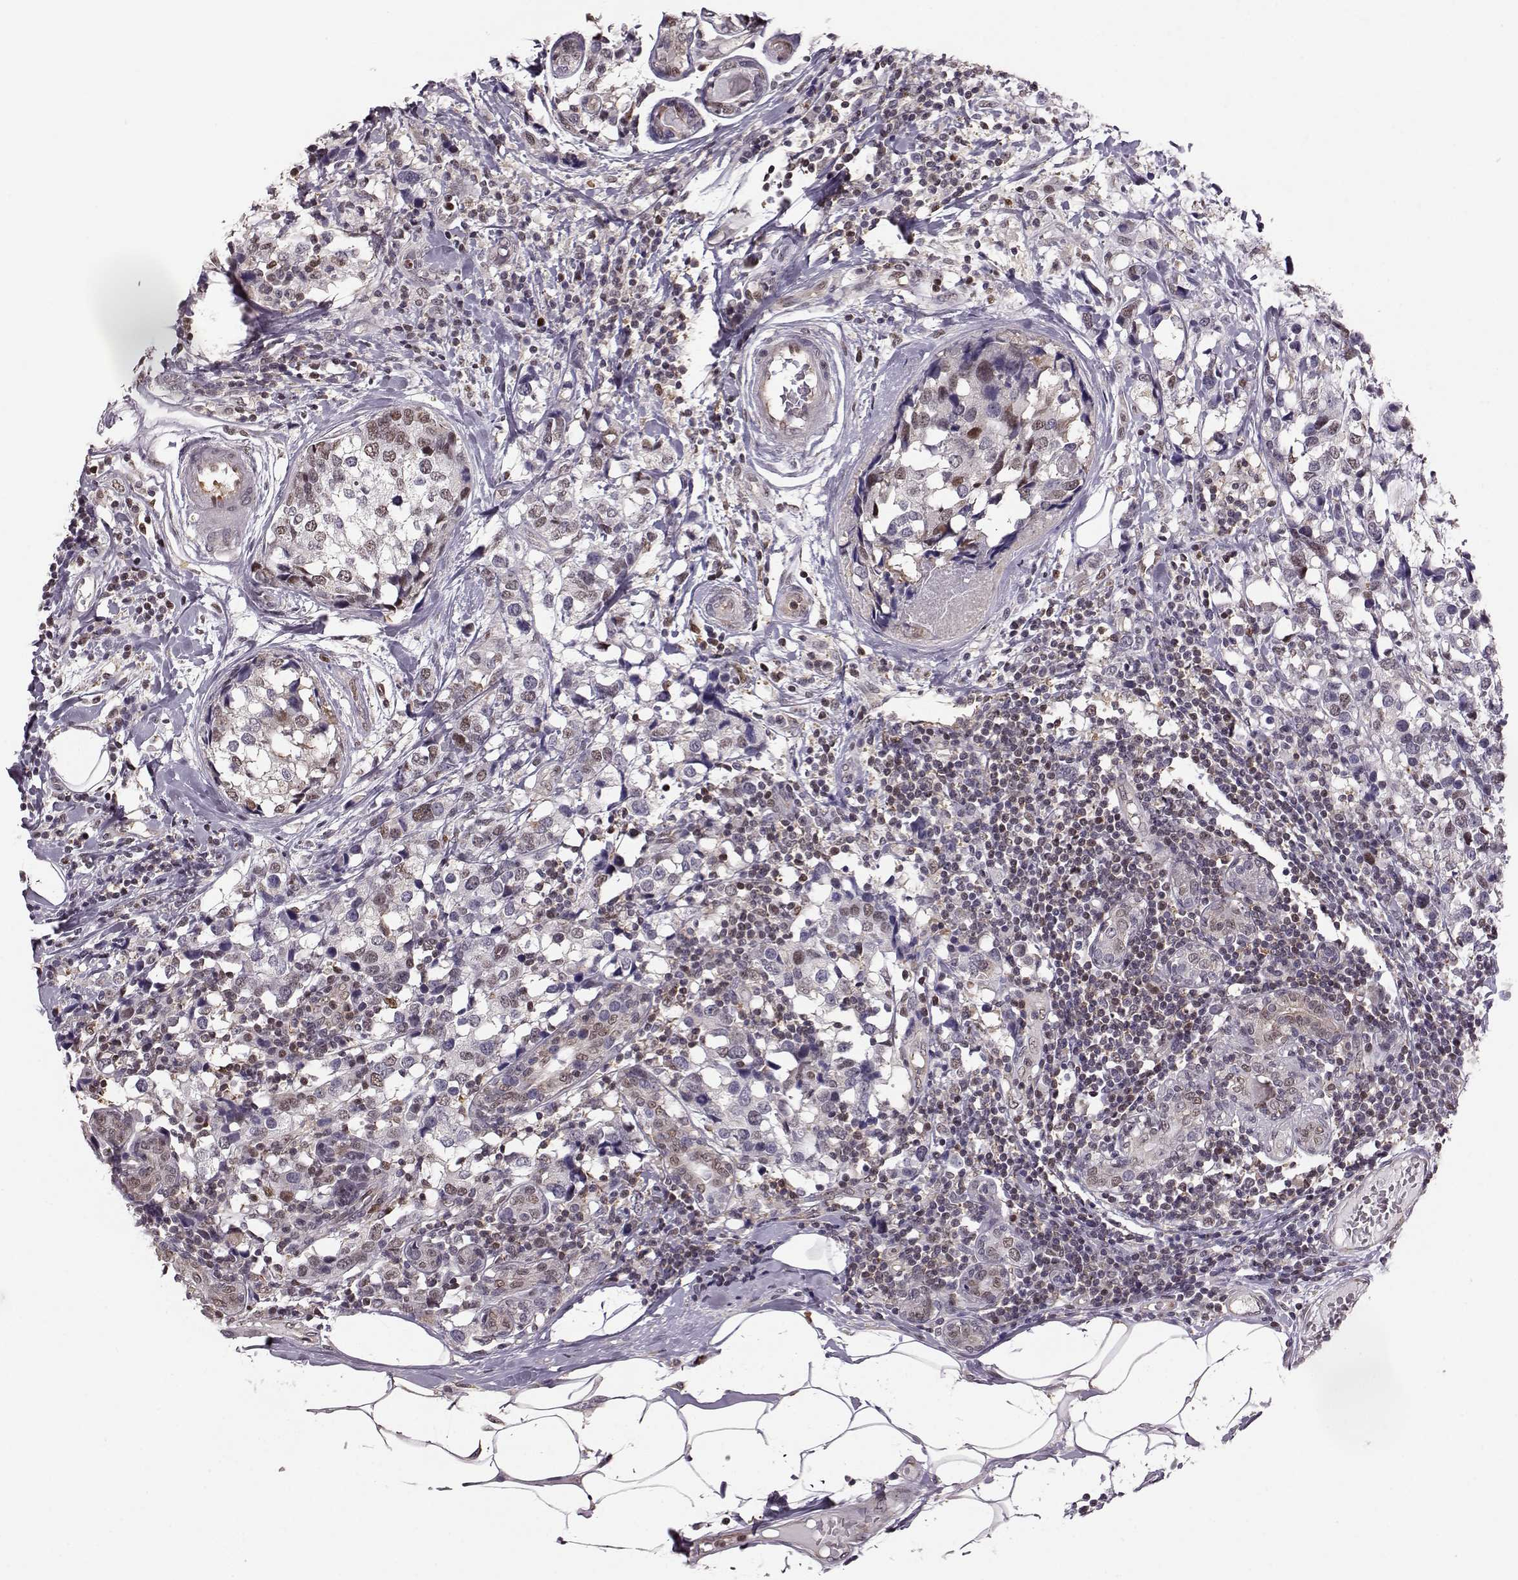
{"staining": {"intensity": "weak", "quantity": "25%-75%", "location": "nuclear"}, "tissue": "breast cancer", "cell_type": "Tumor cells", "image_type": "cancer", "snomed": [{"axis": "morphology", "description": "Lobular carcinoma"}, {"axis": "topography", "description": "Breast"}], "caption": "An IHC photomicrograph of tumor tissue is shown. Protein staining in brown labels weak nuclear positivity in lobular carcinoma (breast) within tumor cells.", "gene": "KLF6", "patient": {"sex": "female", "age": 59}}